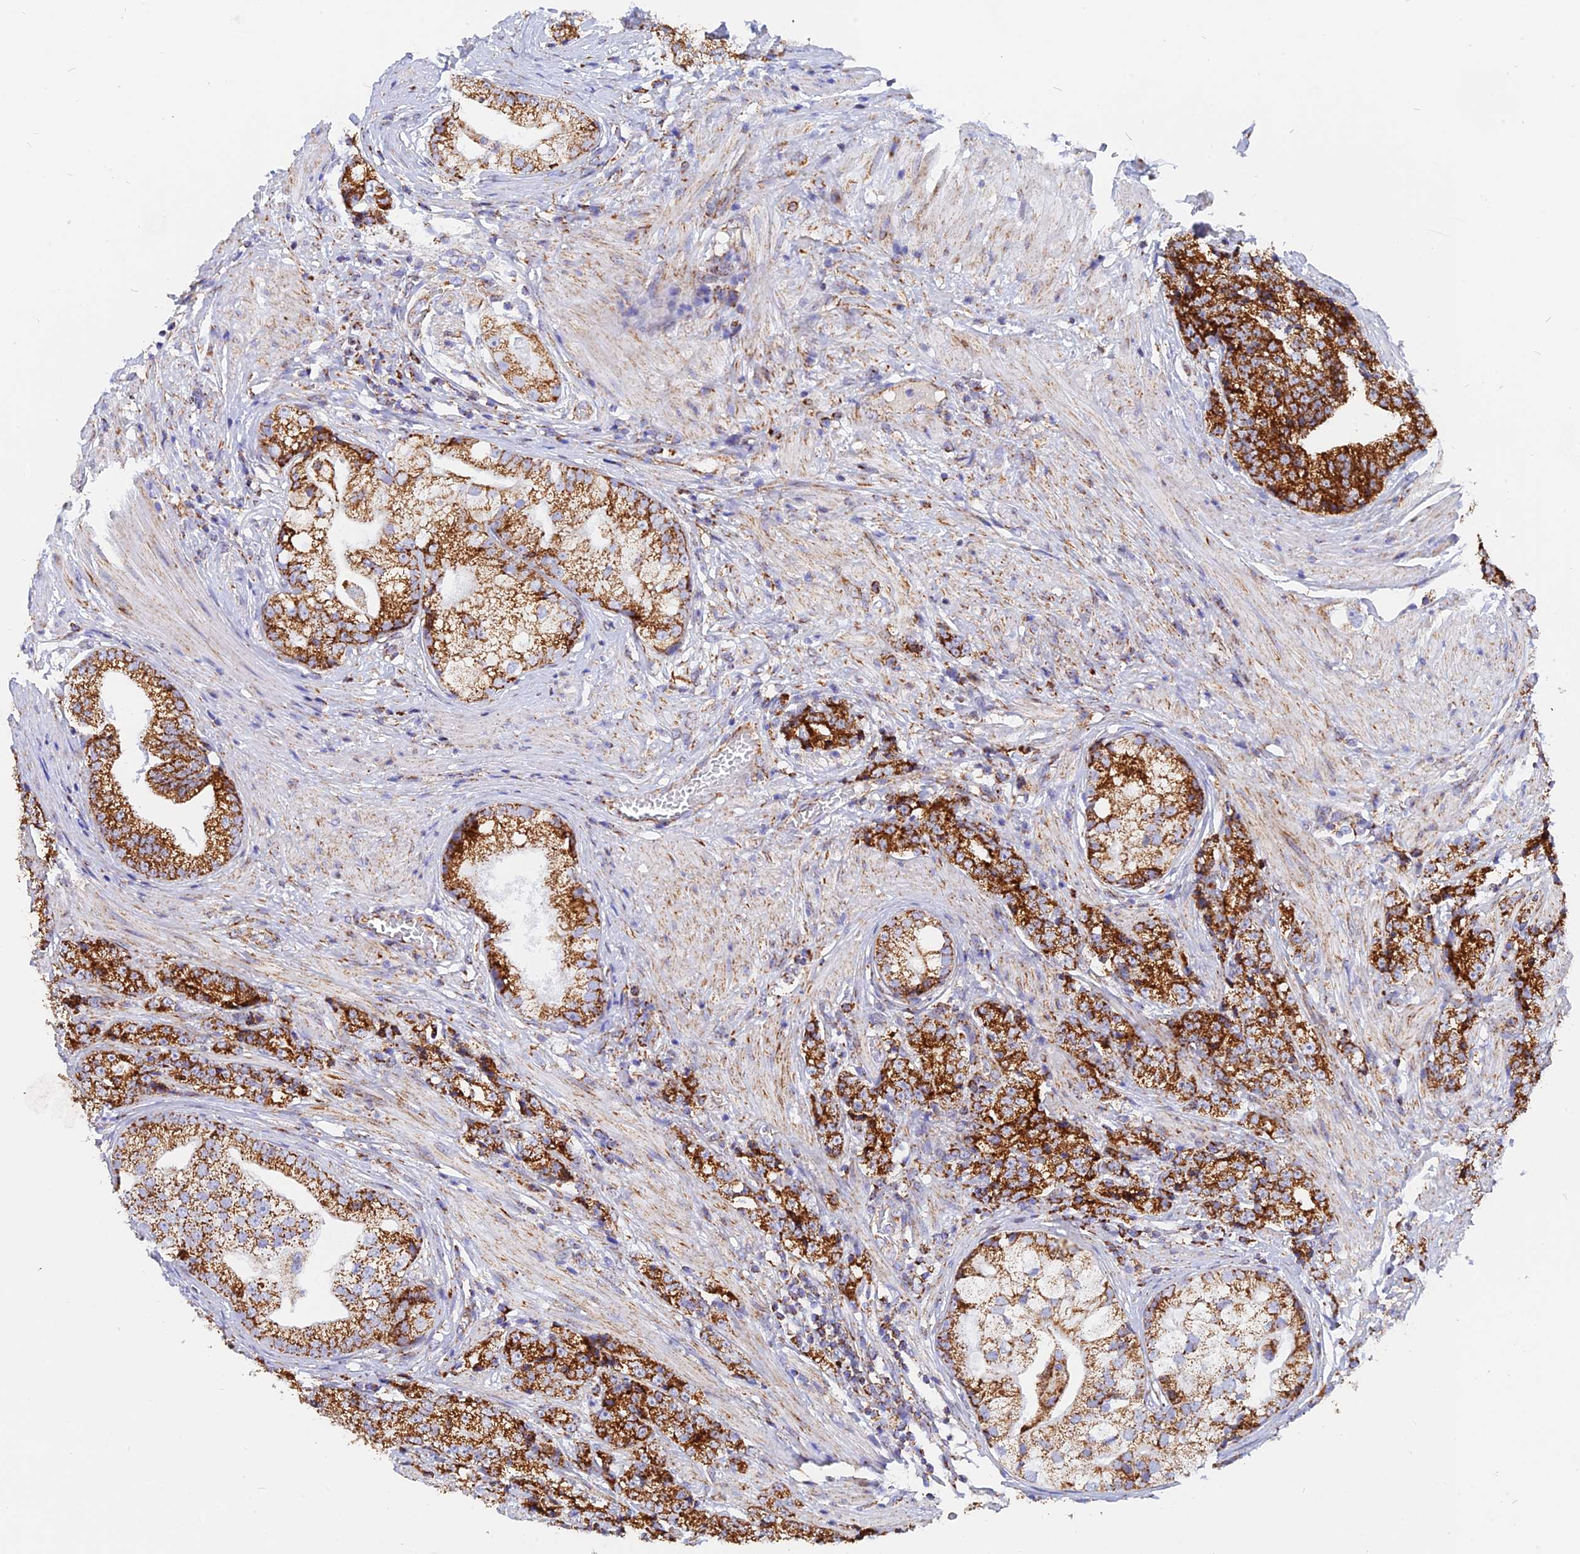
{"staining": {"intensity": "strong", "quantity": ">75%", "location": "cytoplasmic/membranous"}, "tissue": "prostate cancer", "cell_type": "Tumor cells", "image_type": "cancer", "snomed": [{"axis": "morphology", "description": "Adenocarcinoma, High grade"}, {"axis": "topography", "description": "Prostate"}], "caption": "Immunohistochemical staining of human prostate cancer shows high levels of strong cytoplasmic/membranous positivity in about >75% of tumor cells.", "gene": "NDUFB6", "patient": {"sex": "male", "age": 69}}